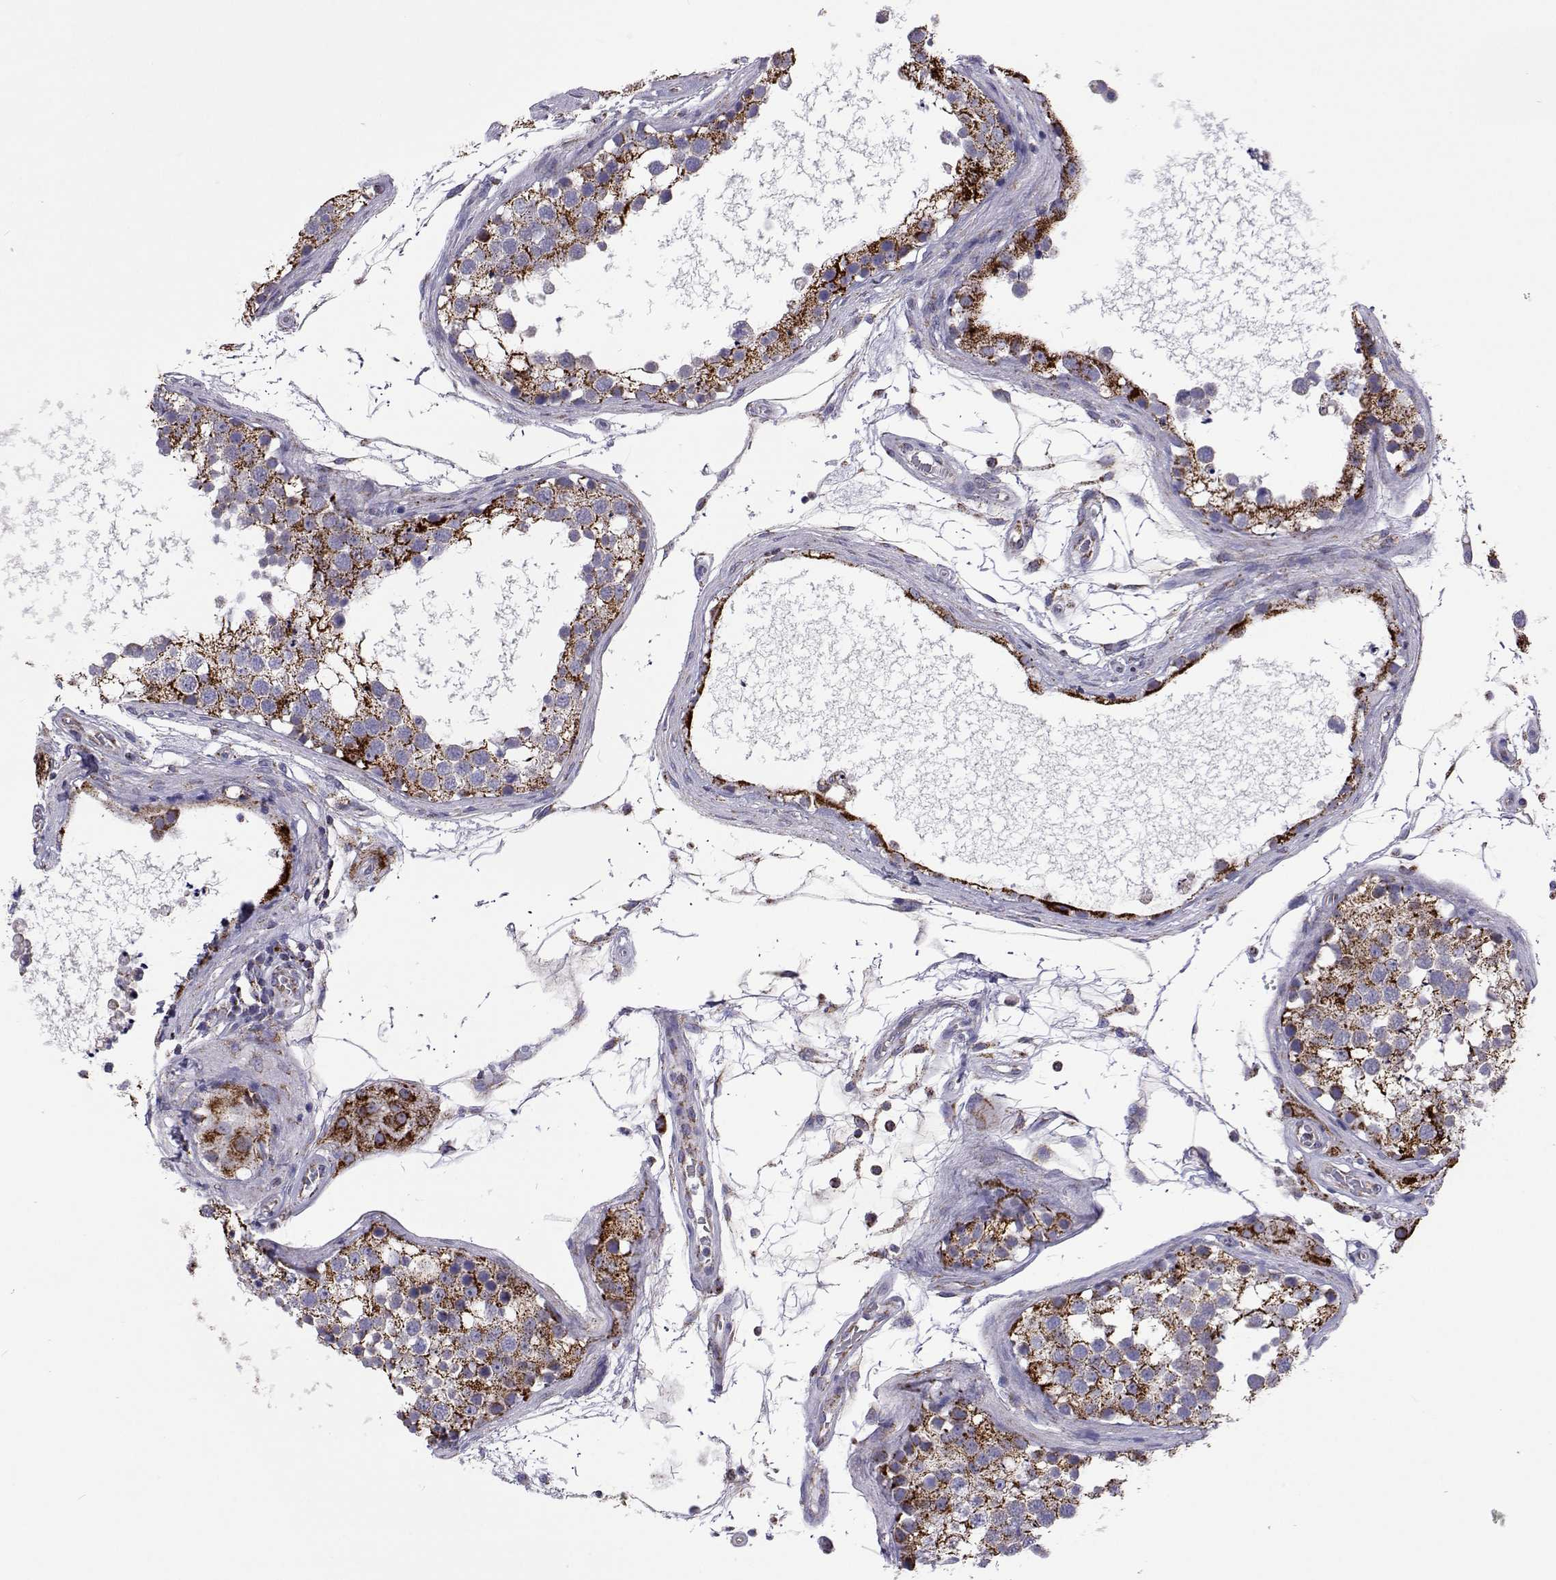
{"staining": {"intensity": "strong", "quantity": "25%-75%", "location": "cytoplasmic/membranous"}, "tissue": "testis", "cell_type": "Cells in seminiferous ducts", "image_type": "normal", "snomed": [{"axis": "morphology", "description": "Normal tissue, NOS"}, {"axis": "morphology", "description": "Seminoma, NOS"}, {"axis": "topography", "description": "Testis"}], "caption": "Human testis stained for a protein (brown) shows strong cytoplasmic/membranous positive staining in about 25%-75% of cells in seminiferous ducts.", "gene": "MCCC2", "patient": {"sex": "male", "age": 65}}